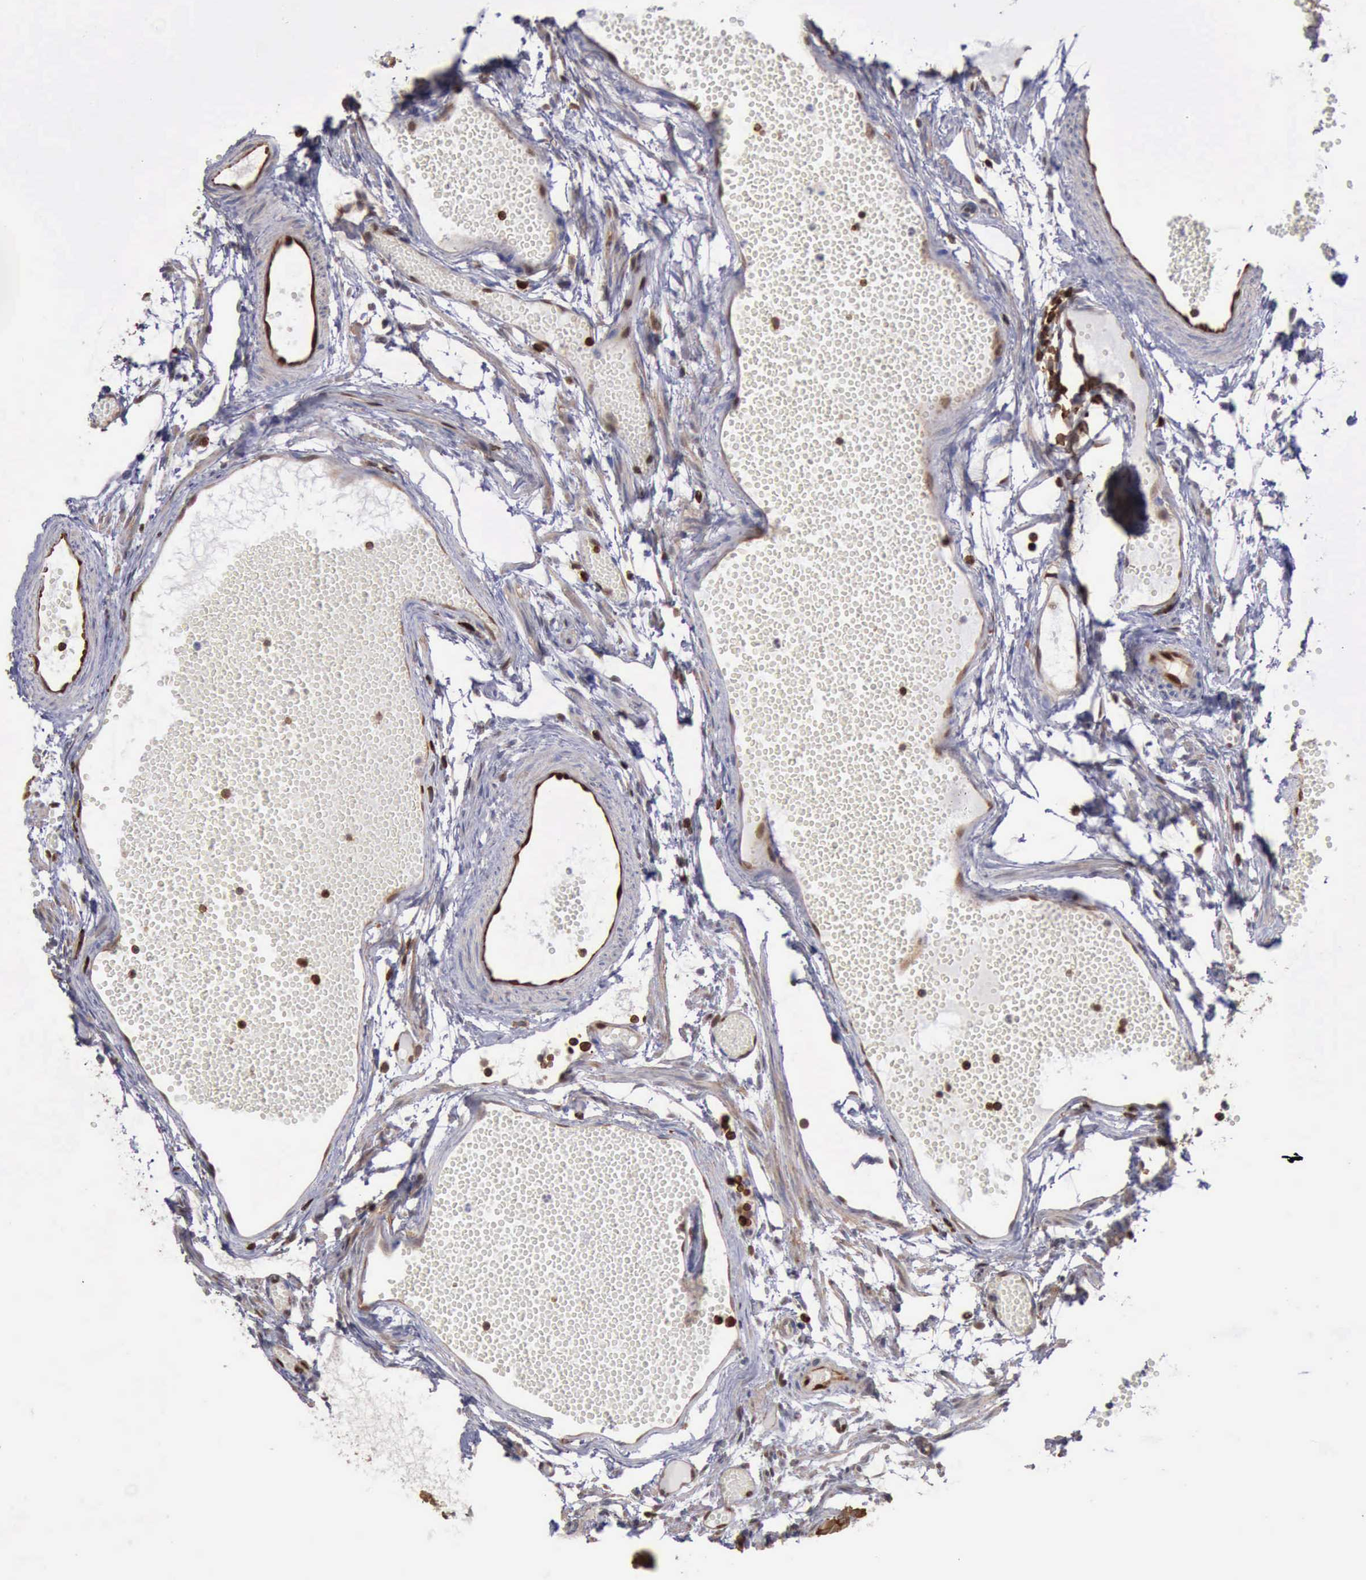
{"staining": {"intensity": "strong", "quantity": ">75%", "location": "cytoplasmic/membranous,nuclear"}, "tissue": "fallopian tube", "cell_type": "Glandular cells", "image_type": "normal", "snomed": [{"axis": "morphology", "description": "Normal tissue, NOS"}, {"axis": "topography", "description": "Fallopian tube"}], "caption": "The immunohistochemical stain shows strong cytoplasmic/membranous,nuclear staining in glandular cells of normal fallopian tube.", "gene": "PDCD4", "patient": {"sex": "female", "age": 29}}